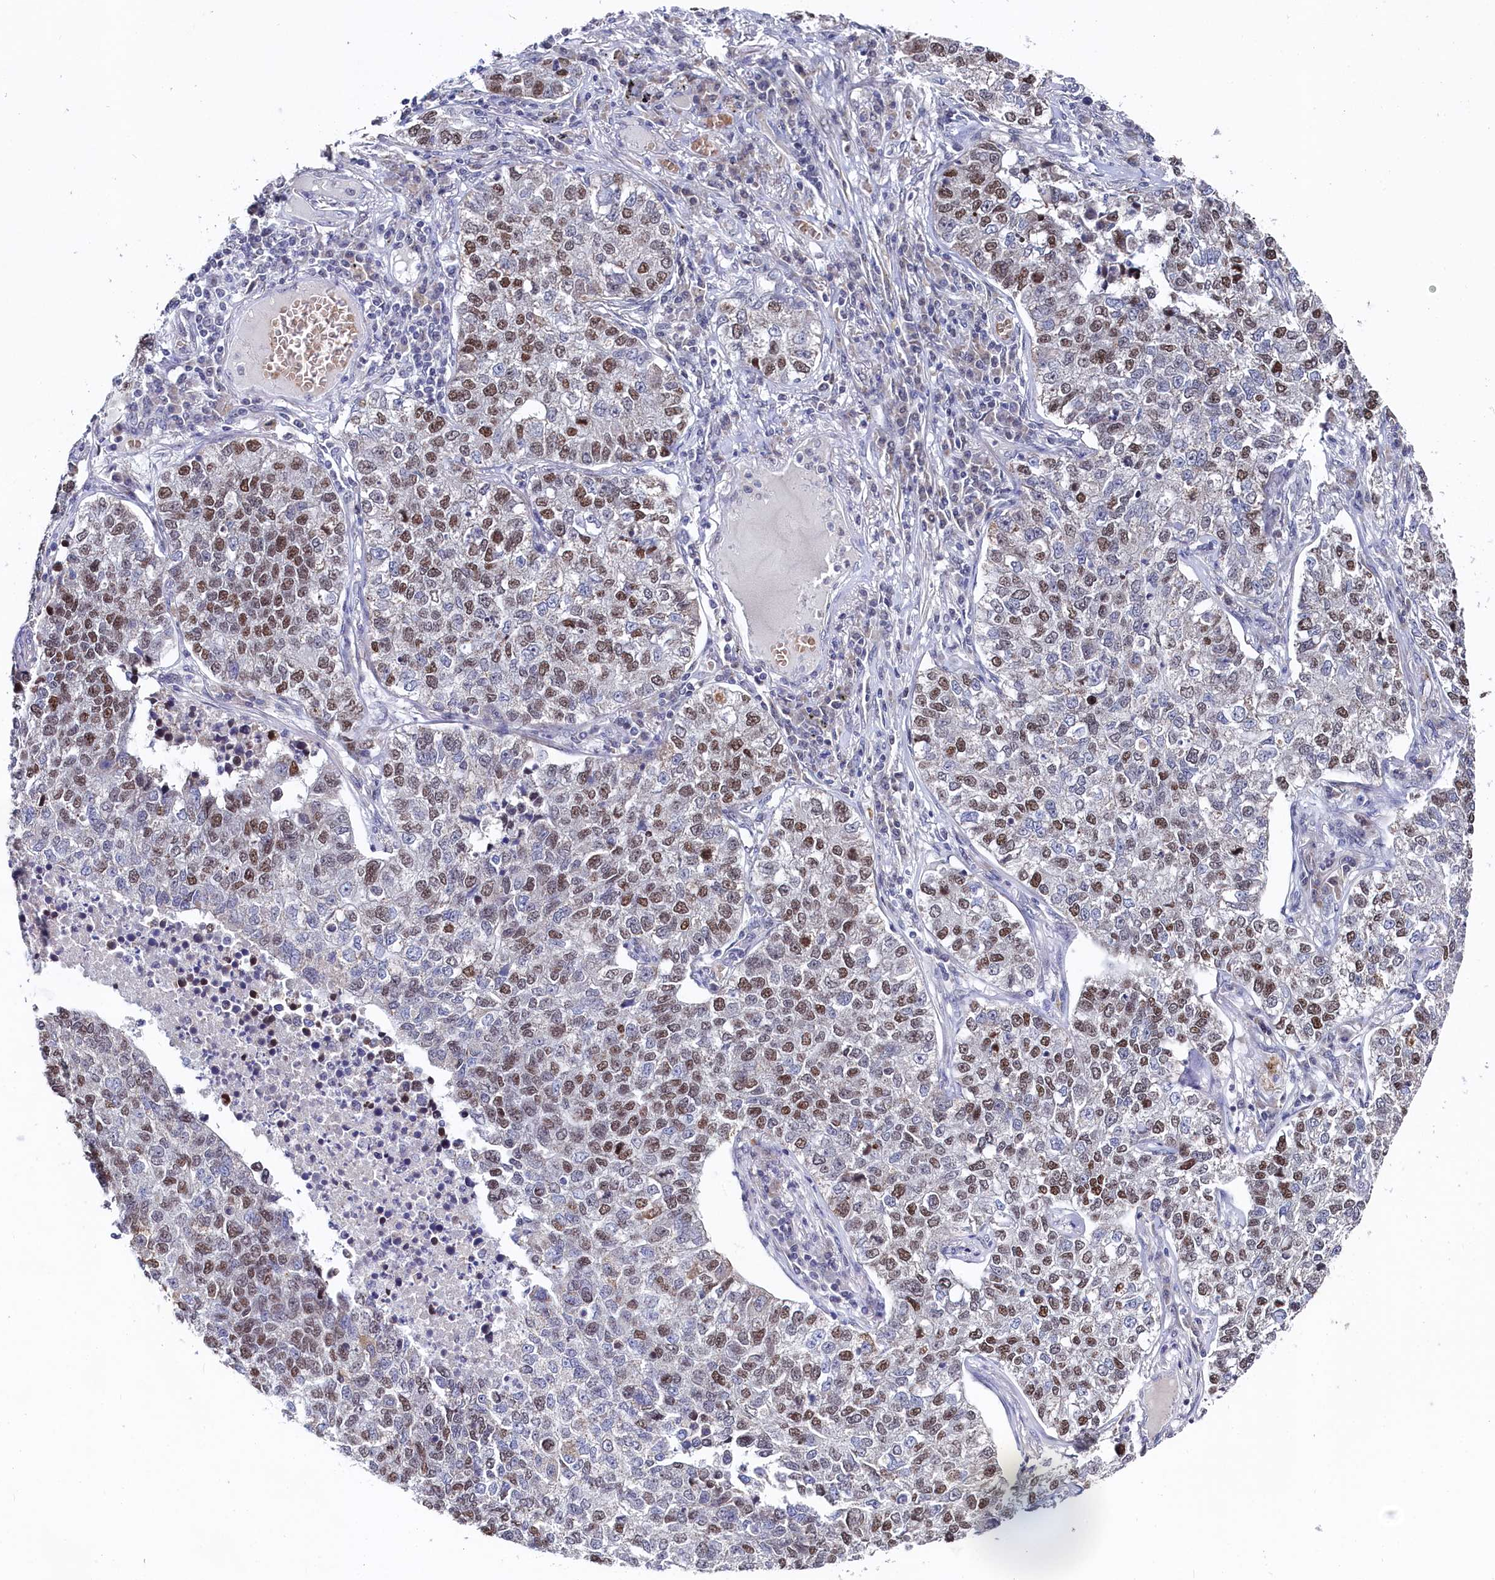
{"staining": {"intensity": "moderate", "quantity": "25%-75%", "location": "nuclear"}, "tissue": "lung cancer", "cell_type": "Tumor cells", "image_type": "cancer", "snomed": [{"axis": "morphology", "description": "Adenocarcinoma, NOS"}, {"axis": "topography", "description": "Lung"}], "caption": "Moderate nuclear expression is identified in approximately 25%-75% of tumor cells in lung adenocarcinoma.", "gene": "TIGD4", "patient": {"sex": "male", "age": 49}}